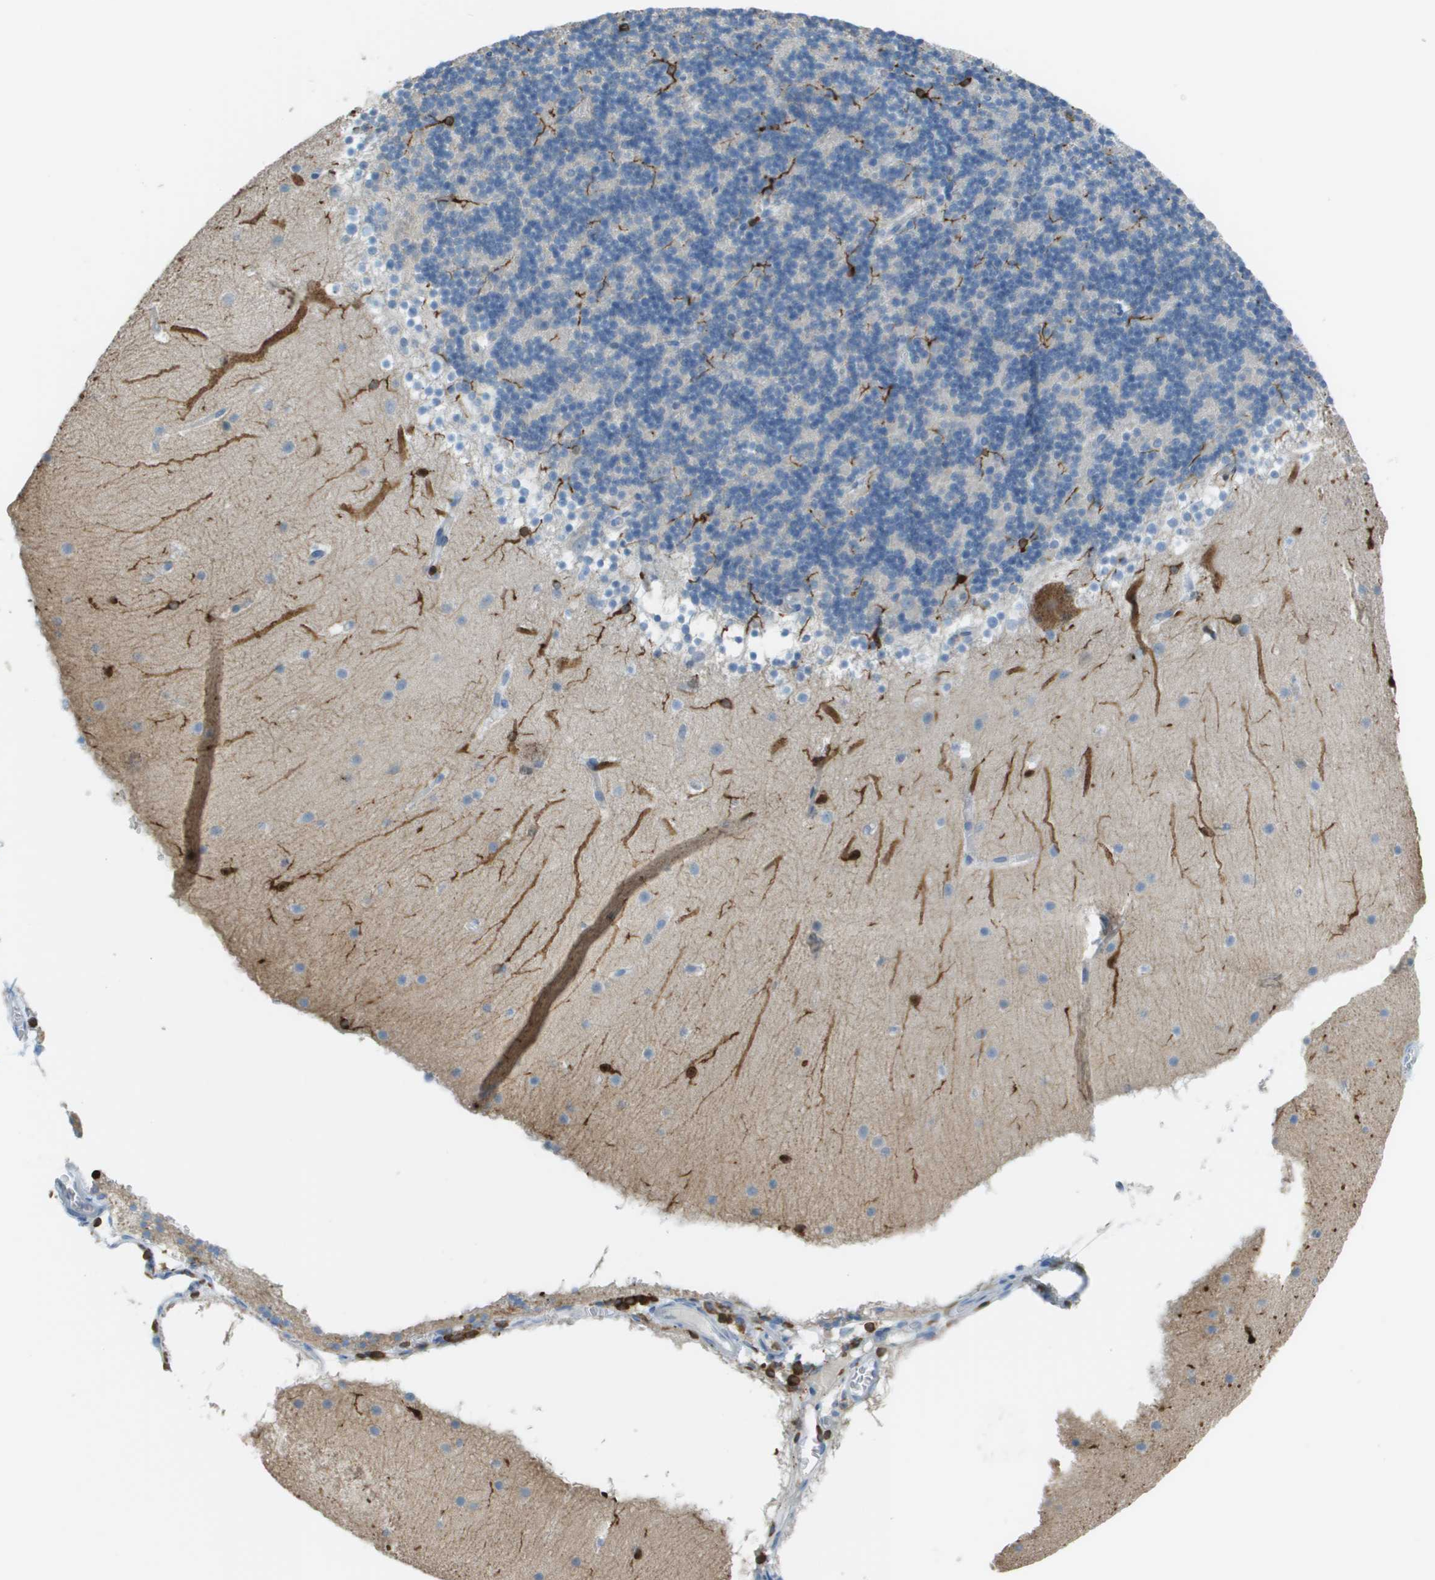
{"staining": {"intensity": "negative", "quantity": "none", "location": "none"}, "tissue": "cerebellum", "cell_type": "Cells in granular layer", "image_type": "normal", "snomed": [{"axis": "morphology", "description": "Normal tissue, NOS"}, {"axis": "topography", "description": "Cerebellum"}], "caption": "This micrograph is of normal cerebellum stained with immunohistochemistry to label a protein in brown with the nuclei are counter-stained blue. There is no expression in cells in granular layer. (Stains: DAB (3,3'-diaminobenzidine) IHC with hematoxylin counter stain, Microscopy: brightfield microscopy at high magnification).", "gene": "APBB1IP", "patient": {"sex": "male", "age": 45}}